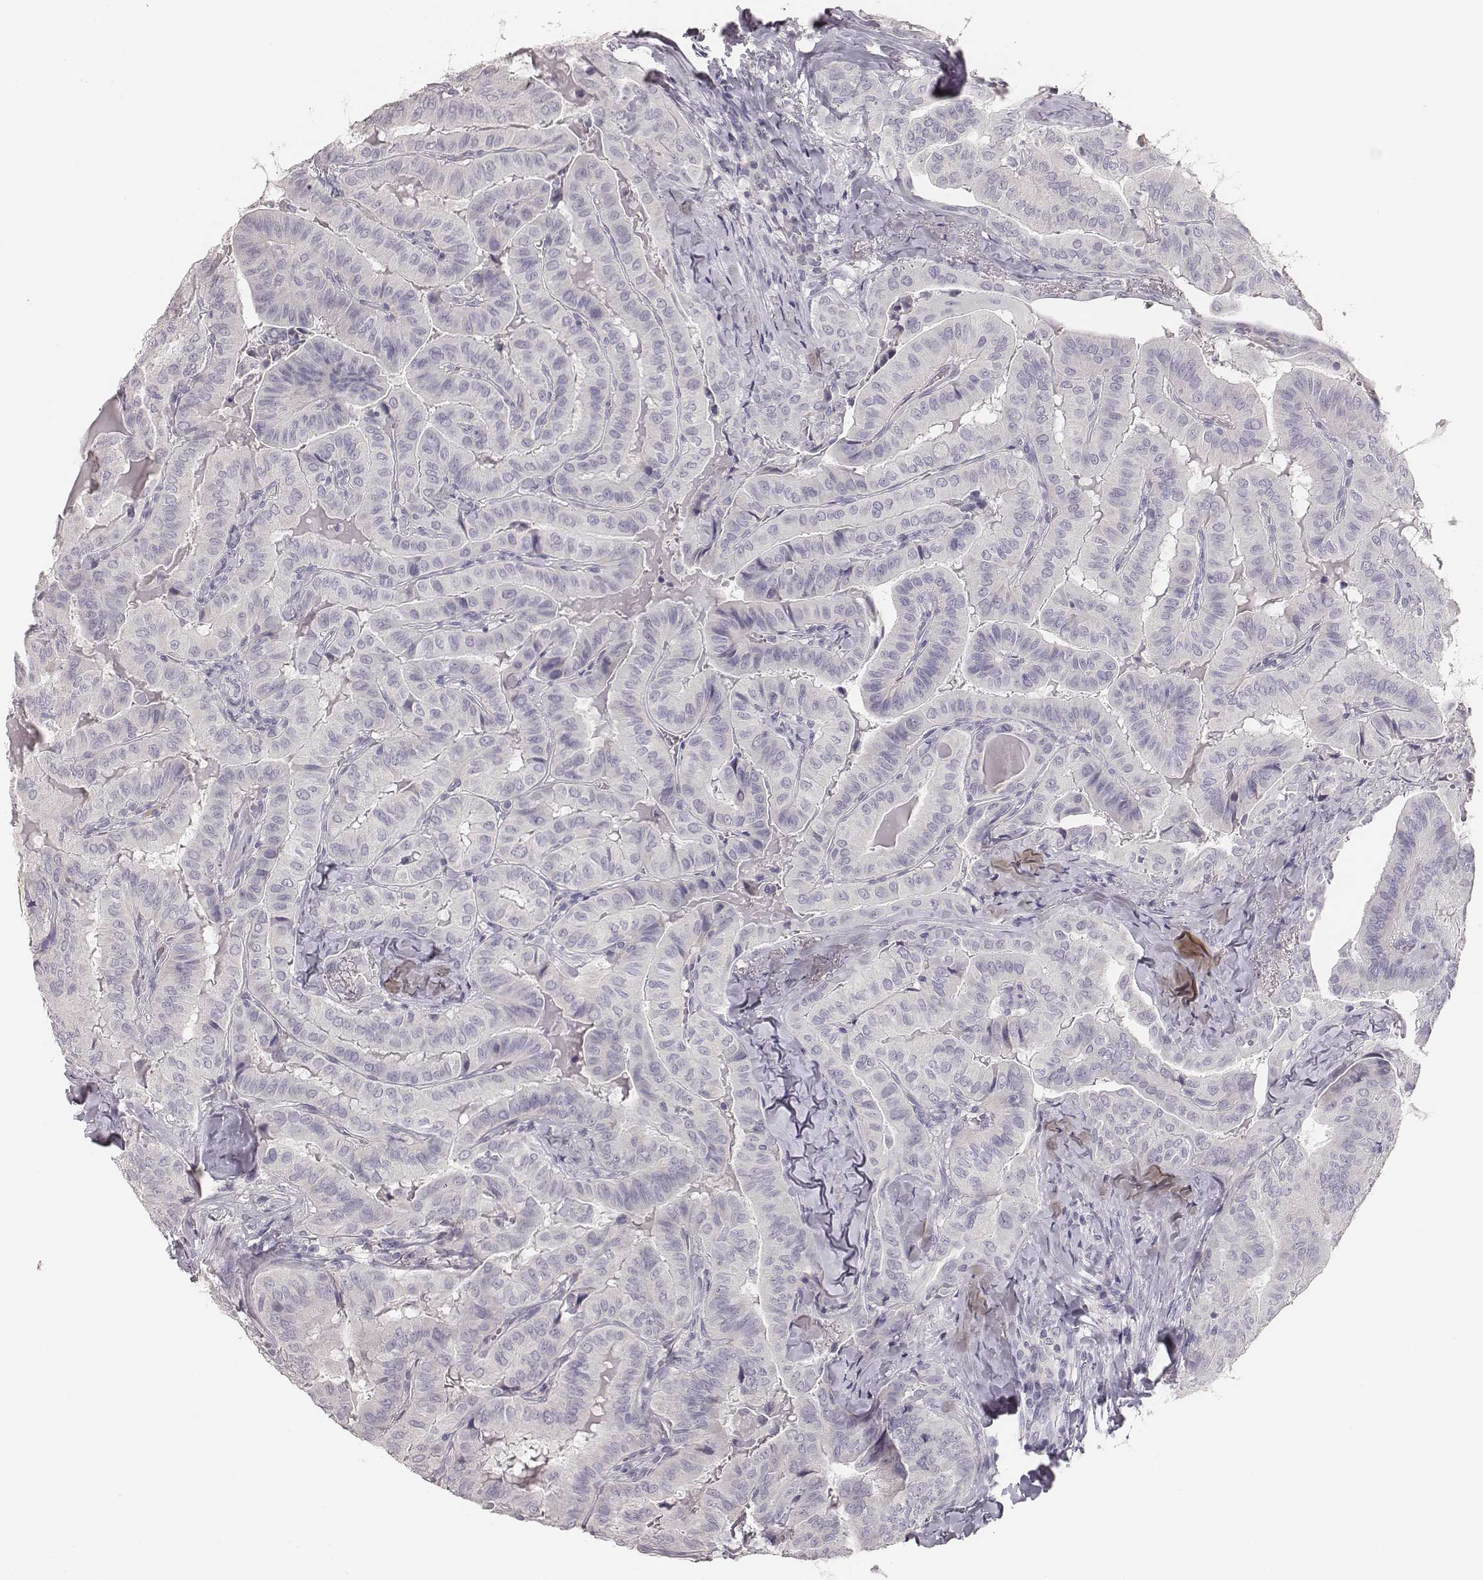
{"staining": {"intensity": "negative", "quantity": "none", "location": "none"}, "tissue": "thyroid cancer", "cell_type": "Tumor cells", "image_type": "cancer", "snomed": [{"axis": "morphology", "description": "Papillary adenocarcinoma, NOS"}, {"axis": "topography", "description": "Thyroid gland"}], "caption": "IHC of thyroid cancer (papillary adenocarcinoma) exhibits no staining in tumor cells.", "gene": "MYH6", "patient": {"sex": "female", "age": 68}}